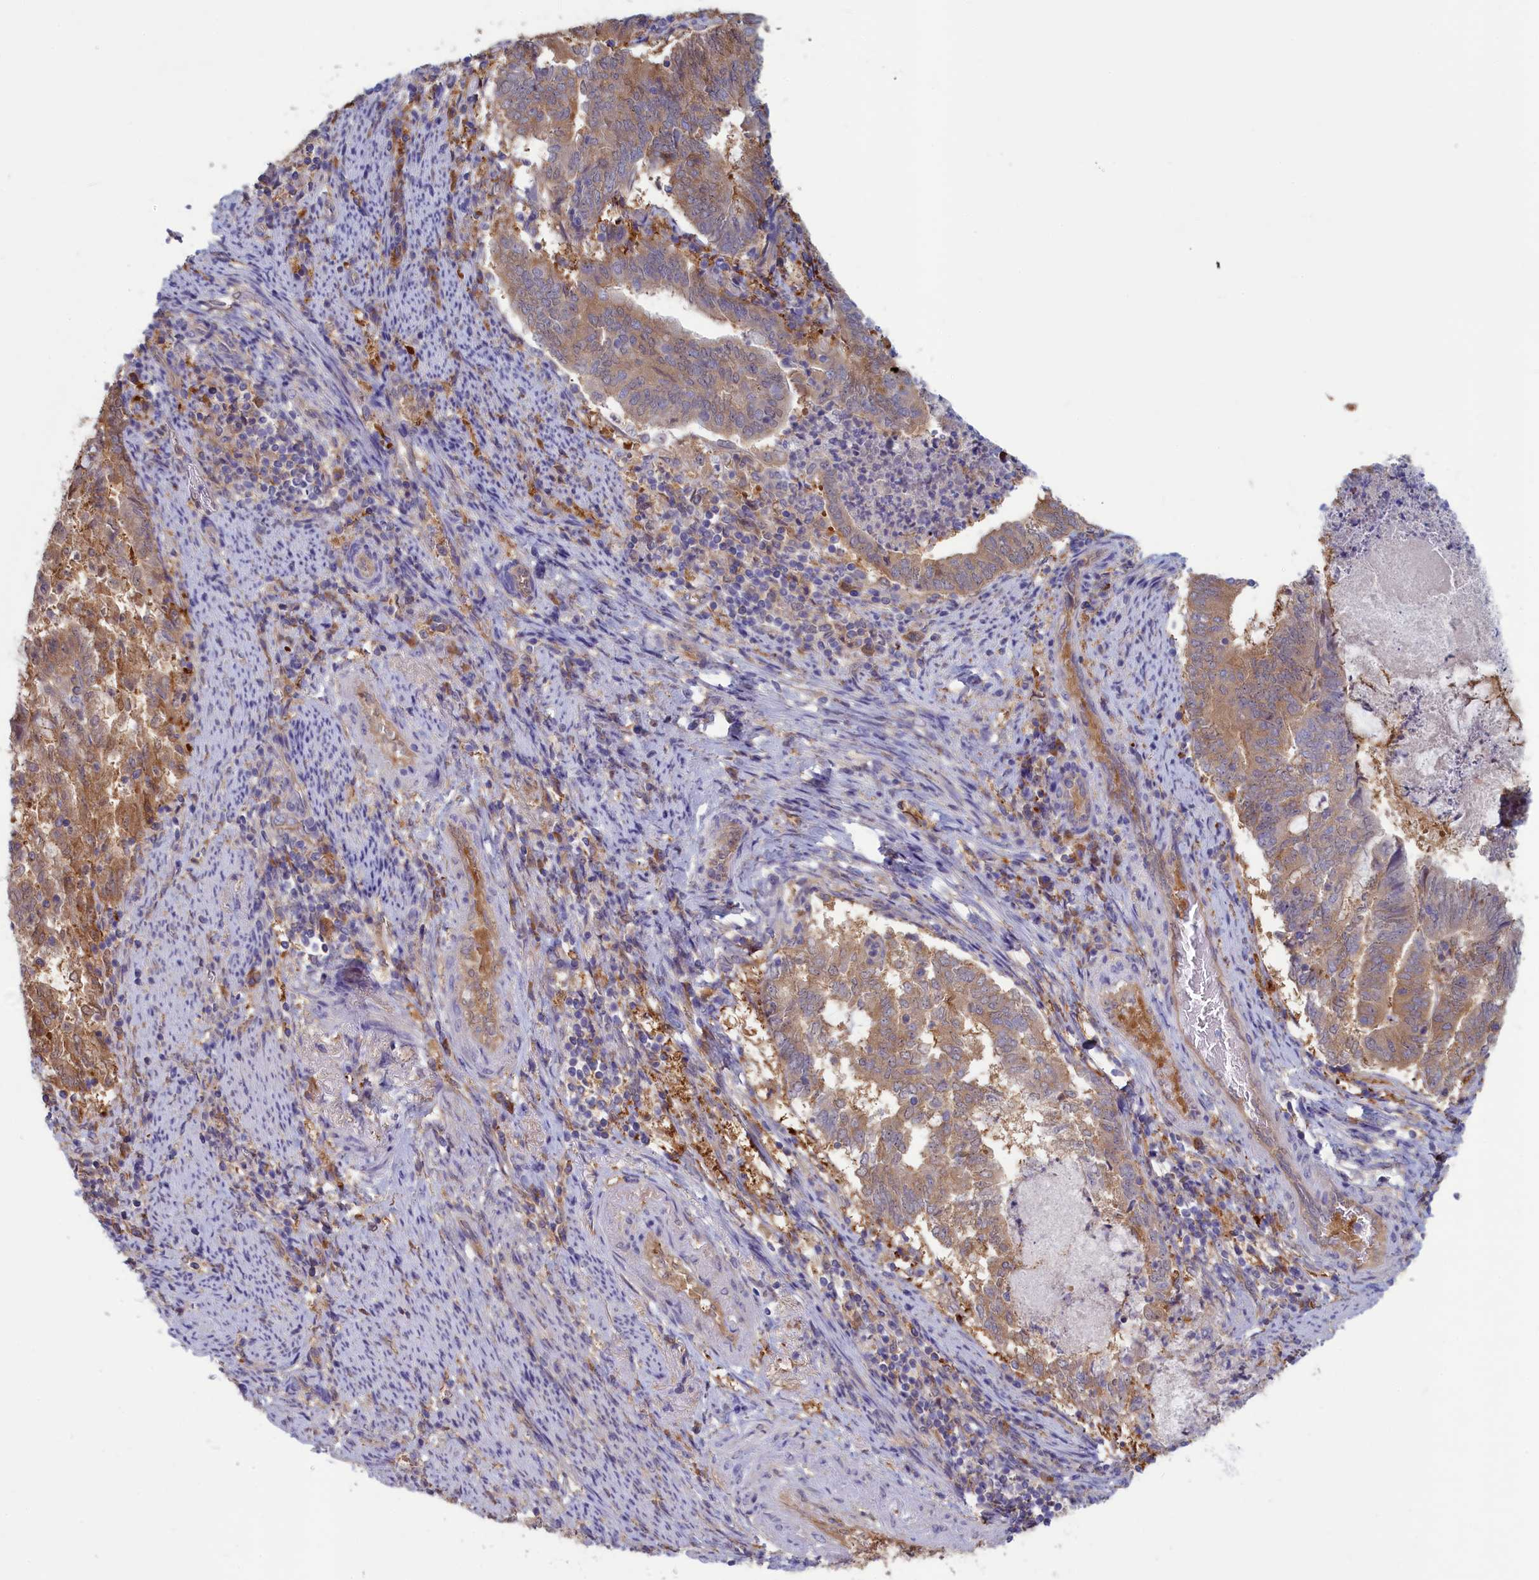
{"staining": {"intensity": "weak", "quantity": ">75%", "location": "cytoplasmic/membranous"}, "tissue": "endometrial cancer", "cell_type": "Tumor cells", "image_type": "cancer", "snomed": [{"axis": "morphology", "description": "Adenocarcinoma, NOS"}, {"axis": "topography", "description": "Endometrium"}], "caption": "Immunohistochemistry of adenocarcinoma (endometrial) demonstrates low levels of weak cytoplasmic/membranous positivity in about >75% of tumor cells. The protein is shown in brown color, while the nuclei are stained blue.", "gene": "SYNDIG1L", "patient": {"sex": "female", "age": 80}}